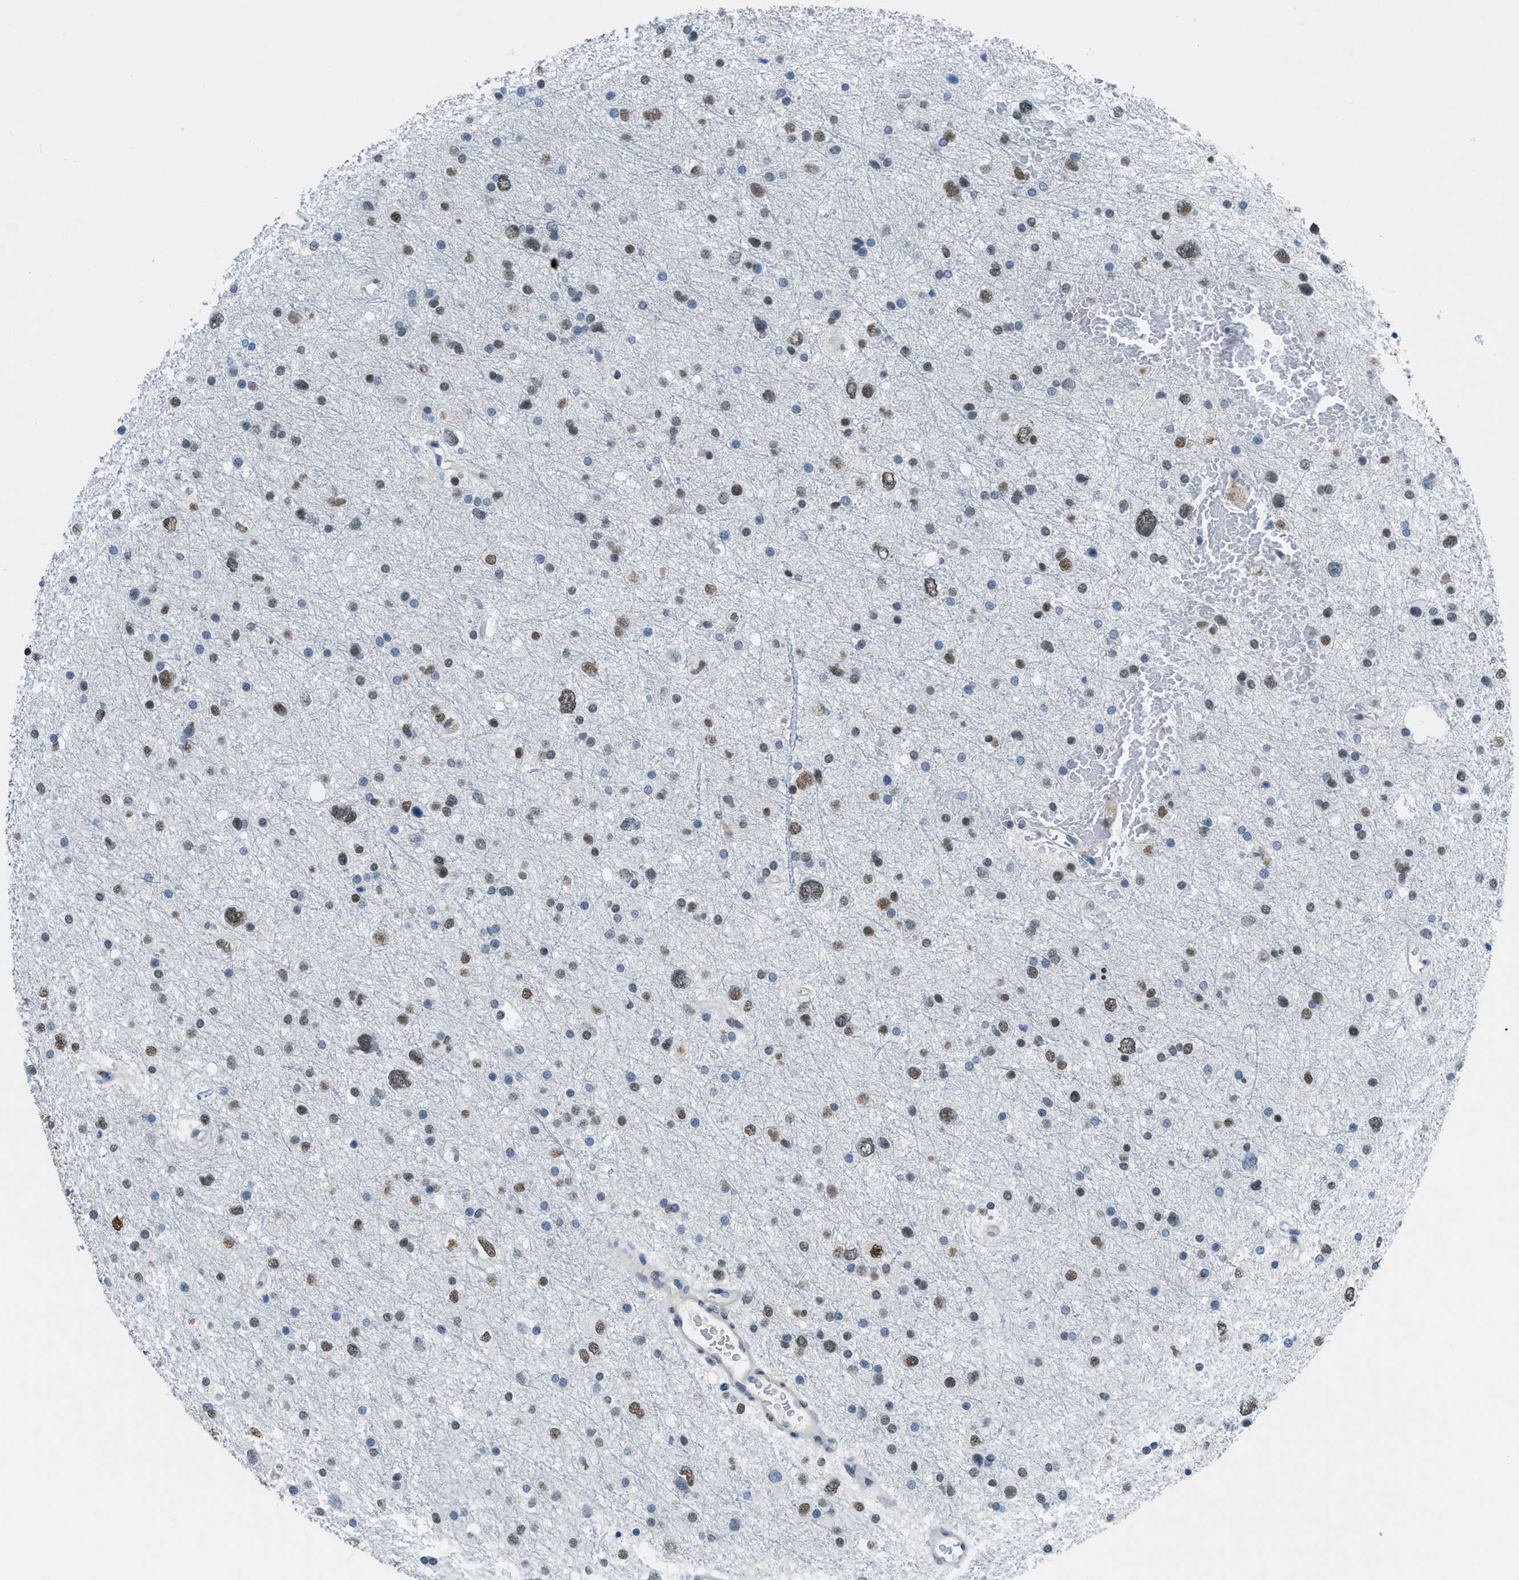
{"staining": {"intensity": "moderate", "quantity": ">75%", "location": "nuclear"}, "tissue": "glioma", "cell_type": "Tumor cells", "image_type": "cancer", "snomed": [{"axis": "morphology", "description": "Glioma, malignant, Low grade"}, {"axis": "topography", "description": "Brain"}], "caption": "Glioma tissue demonstrates moderate nuclear expression in about >75% of tumor cells", "gene": "TTC13", "patient": {"sex": "female", "age": 37}}